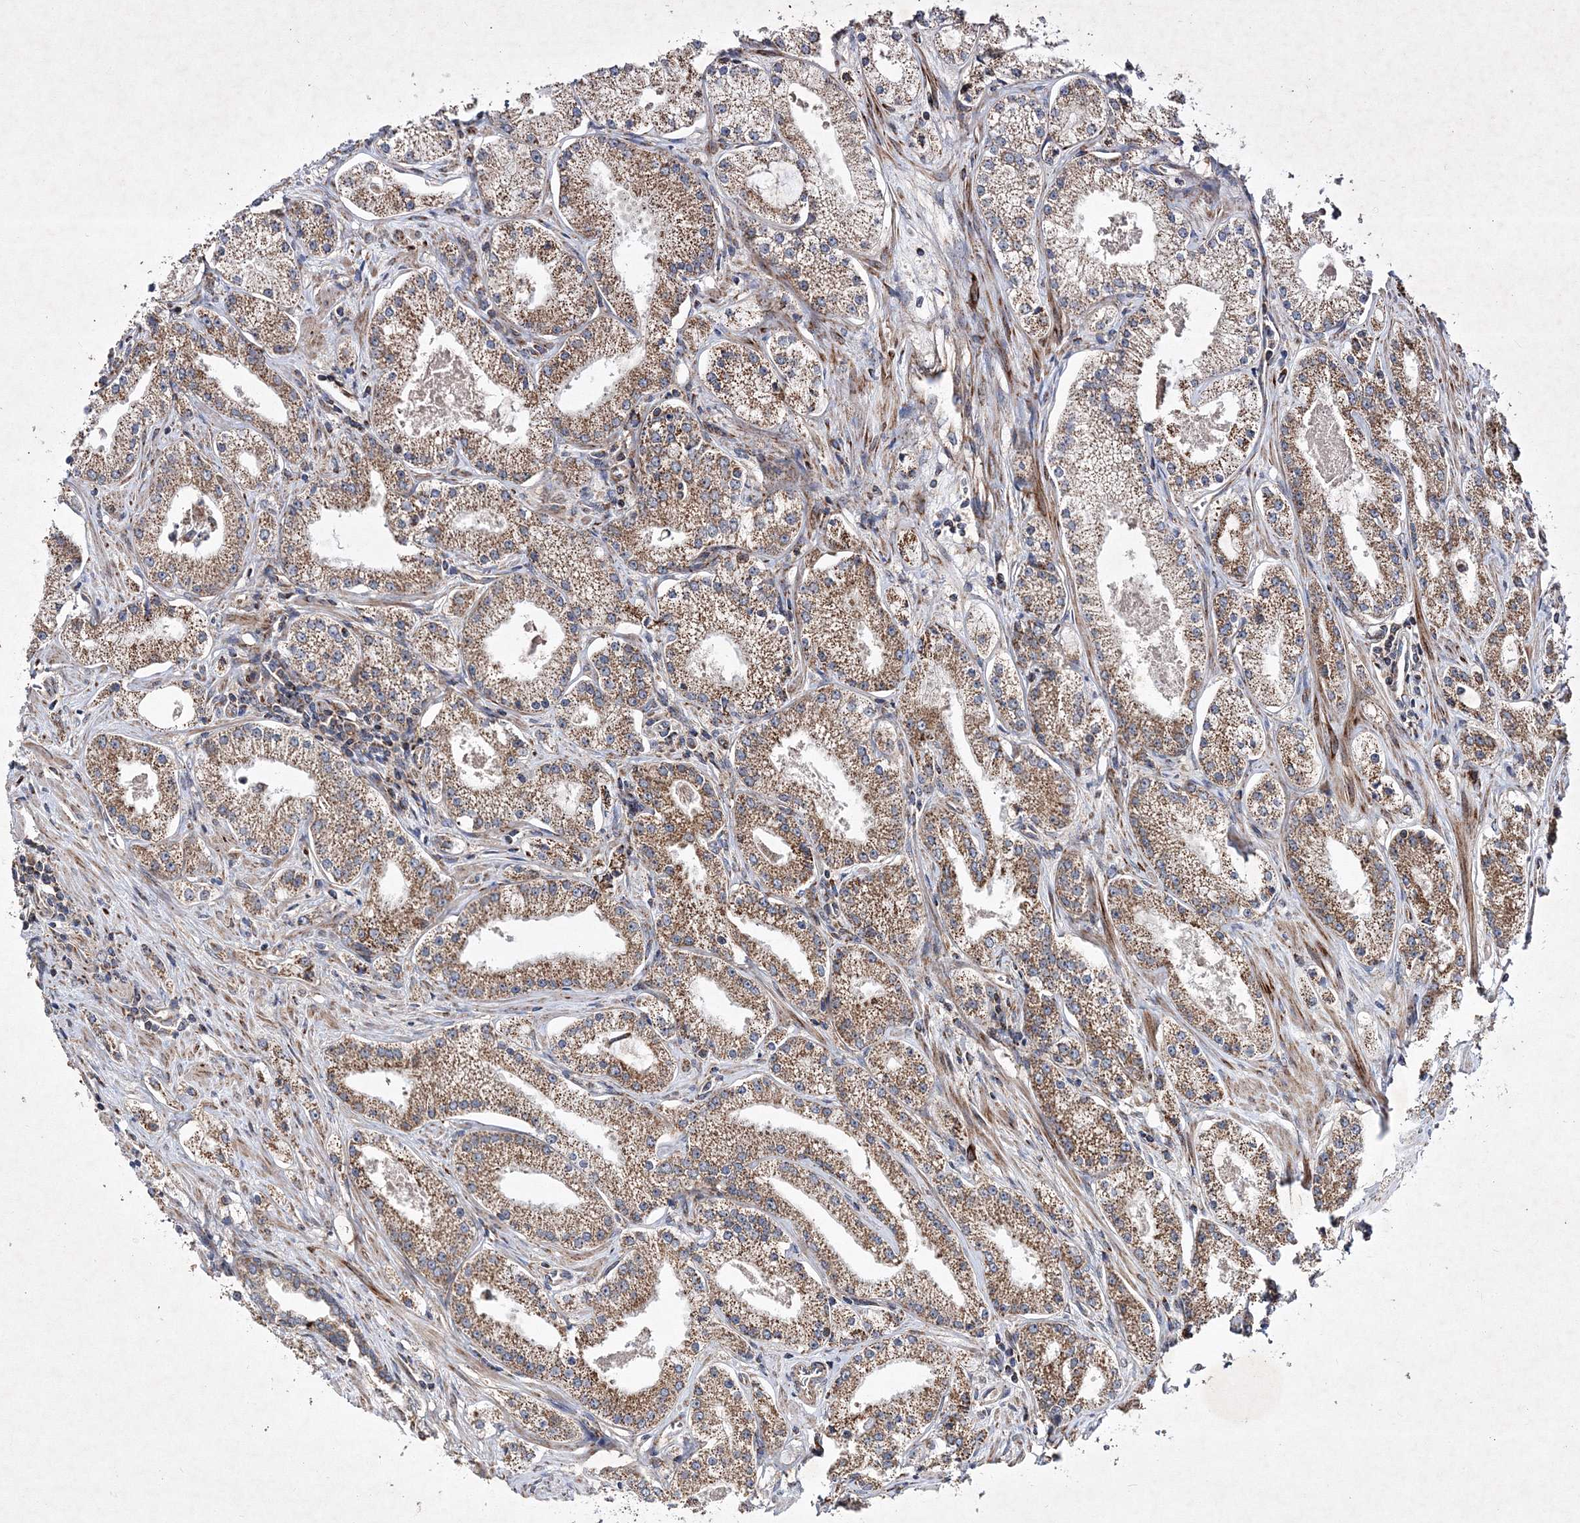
{"staining": {"intensity": "moderate", "quantity": ">75%", "location": "cytoplasmic/membranous"}, "tissue": "prostate cancer", "cell_type": "Tumor cells", "image_type": "cancer", "snomed": [{"axis": "morphology", "description": "Adenocarcinoma, Low grade"}, {"axis": "topography", "description": "Prostate"}], "caption": "DAB immunohistochemical staining of human adenocarcinoma (low-grade) (prostate) reveals moderate cytoplasmic/membranous protein staining in approximately >75% of tumor cells.", "gene": "SCRN3", "patient": {"sex": "male", "age": 69}}